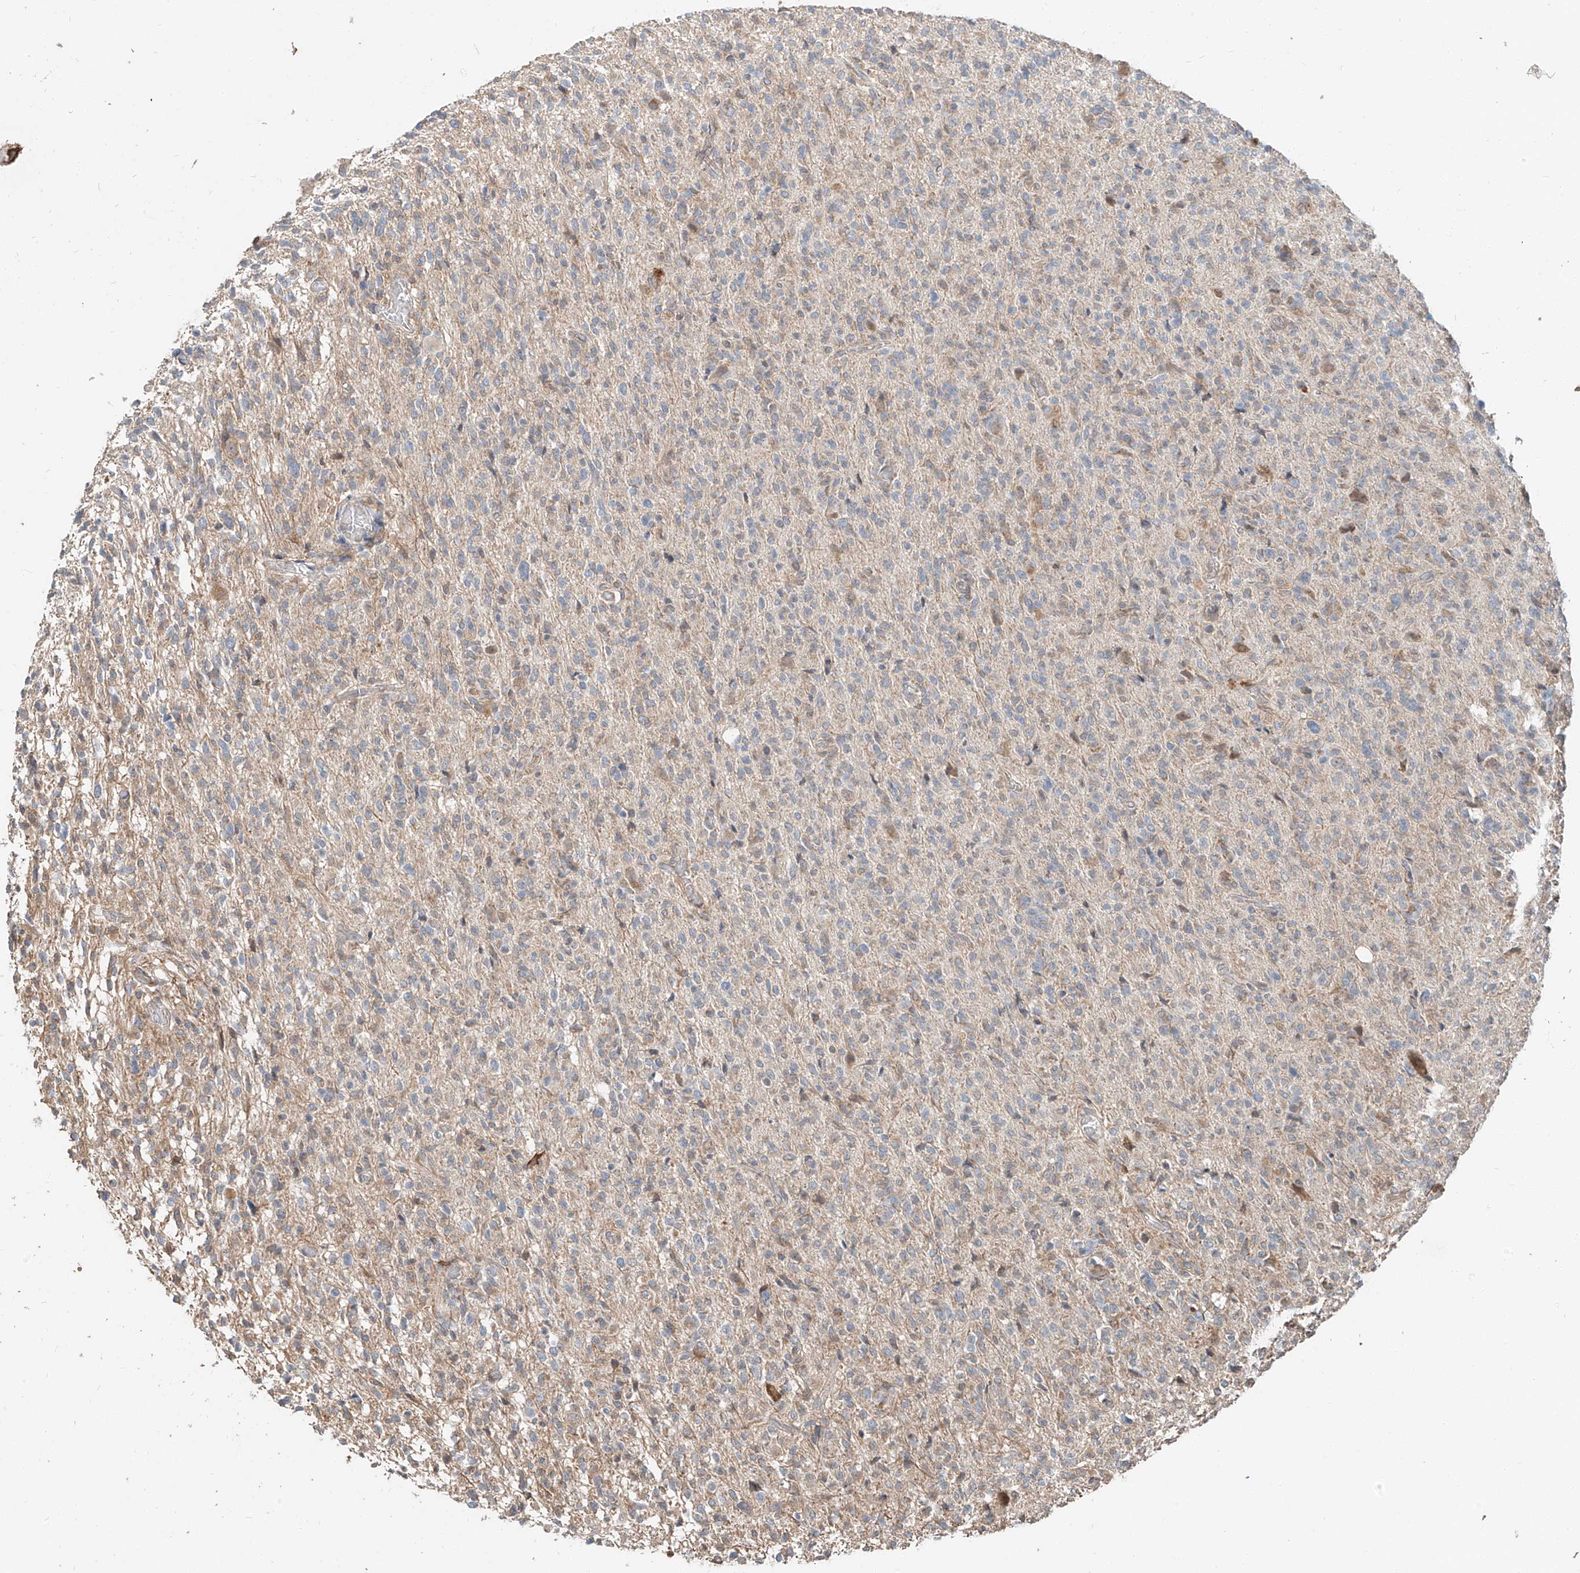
{"staining": {"intensity": "weak", "quantity": "25%-75%", "location": "cytoplasmic/membranous"}, "tissue": "glioma", "cell_type": "Tumor cells", "image_type": "cancer", "snomed": [{"axis": "morphology", "description": "Glioma, malignant, High grade"}, {"axis": "topography", "description": "Brain"}], "caption": "This histopathology image demonstrates IHC staining of human glioma, with low weak cytoplasmic/membranous positivity in approximately 25%-75% of tumor cells.", "gene": "STX19", "patient": {"sex": "female", "age": 57}}